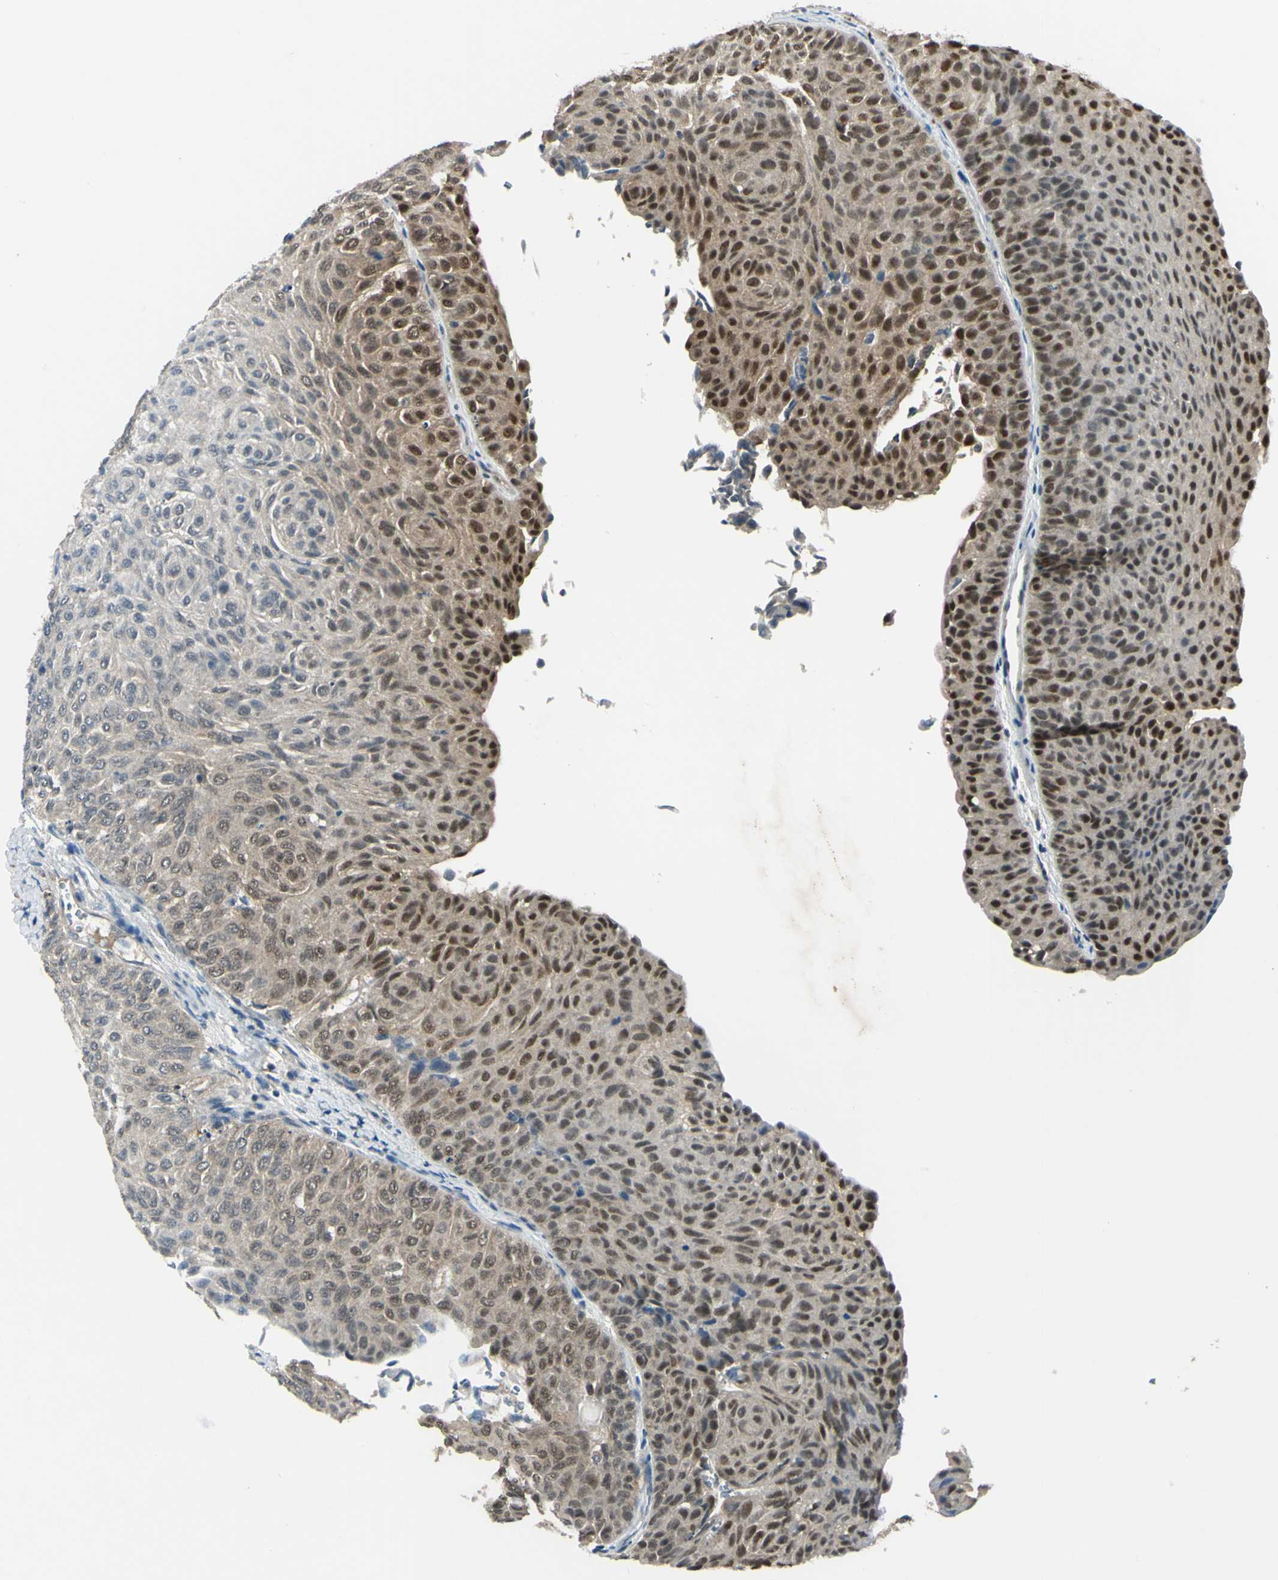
{"staining": {"intensity": "moderate", "quantity": "25%-75%", "location": "nuclear"}, "tissue": "urothelial cancer", "cell_type": "Tumor cells", "image_type": "cancer", "snomed": [{"axis": "morphology", "description": "Urothelial carcinoma, Low grade"}, {"axis": "topography", "description": "Urinary bladder"}], "caption": "Approximately 25%-75% of tumor cells in urothelial carcinoma (low-grade) exhibit moderate nuclear protein staining as visualized by brown immunohistochemical staining.", "gene": "PSMD5", "patient": {"sex": "male", "age": 78}}